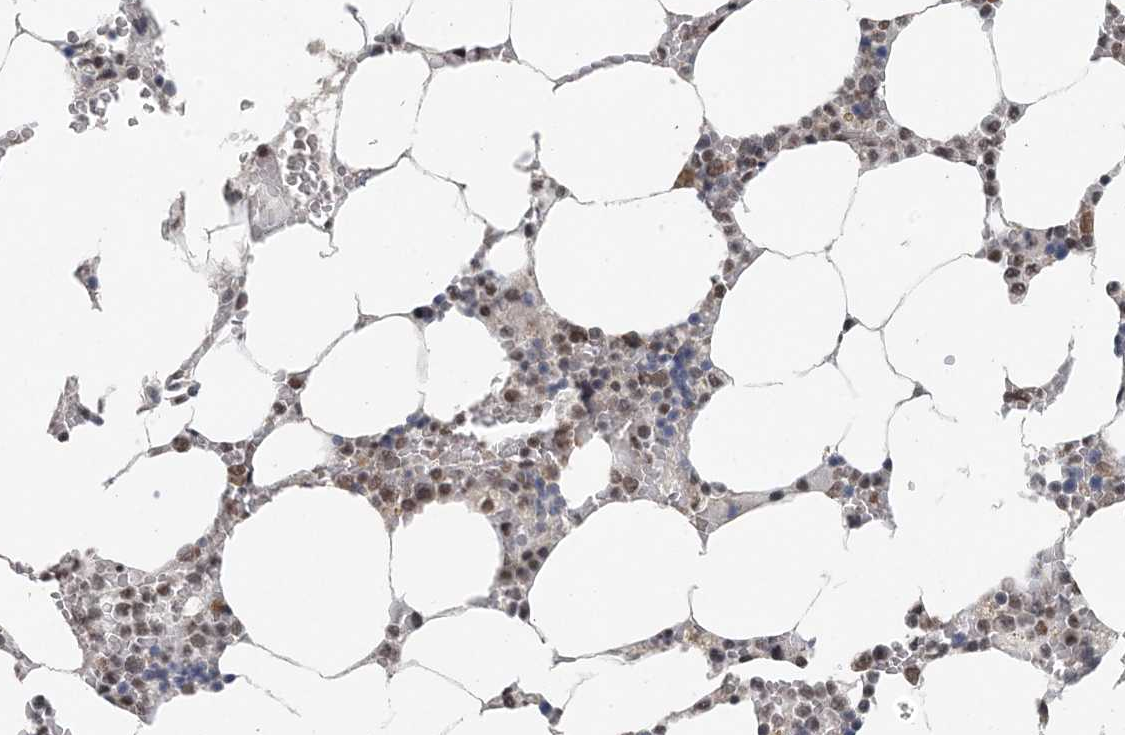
{"staining": {"intensity": "moderate", "quantity": "<25%", "location": "nuclear"}, "tissue": "bone marrow", "cell_type": "Hematopoietic cells", "image_type": "normal", "snomed": [{"axis": "morphology", "description": "Normal tissue, NOS"}, {"axis": "topography", "description": "Bone marrow"}], "caption": "Approximately <25% of hematopoietic cells in normal human bone marrow reveal moderate nuclear protein staining as visualized by brown immunohistochemical staining.", "gene": "MBD2", "patient": {"sex": "male", "age": 70}}